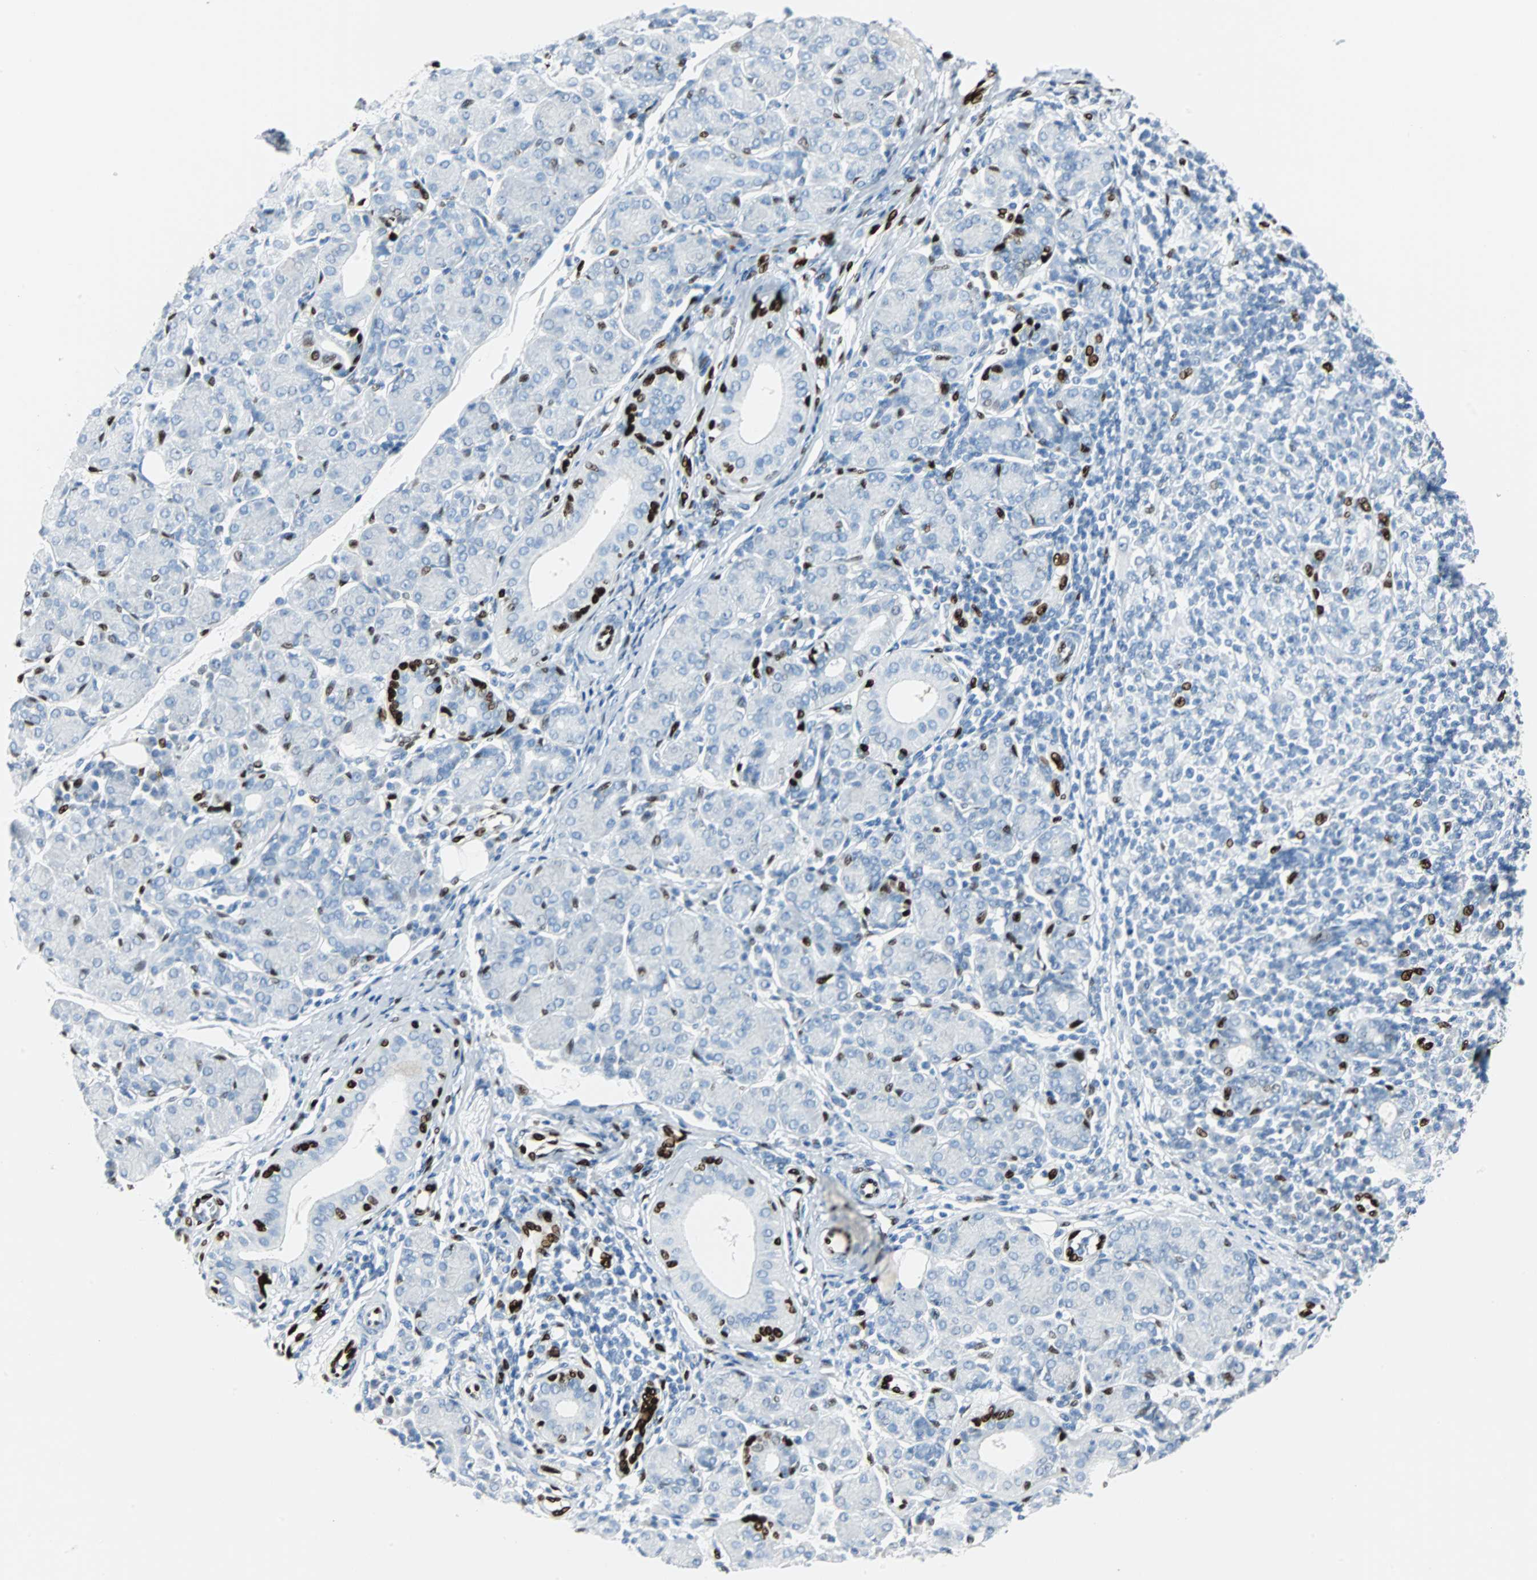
{"staining": {"intensity": "strong", "quantity": "<25%", "location": "nuclear"}, "tissue": "salivary gland", "cell_type": "Glandular cells", "image_type": "normal", "snomed": [{"axis": "morphology", "description": "Normal tissue, NOS"}, {"axis": "morphology", "description": "Inflammation, NOS"}, {"axis": "topography", "description": "Lymph node"}, {"axis": "topography", "description": "Salivary gland"}], "caption": "Protein expression analysis of normal human salivary gland reveals strong nuclear expression in about <25% of glandular cells. (DAB (3,3'-diaminobenzidine) IHC, brown staining for protein, blue staining for nuclei).", "gene": "IL33", "patient": {"sex": "male", "age": 3}}